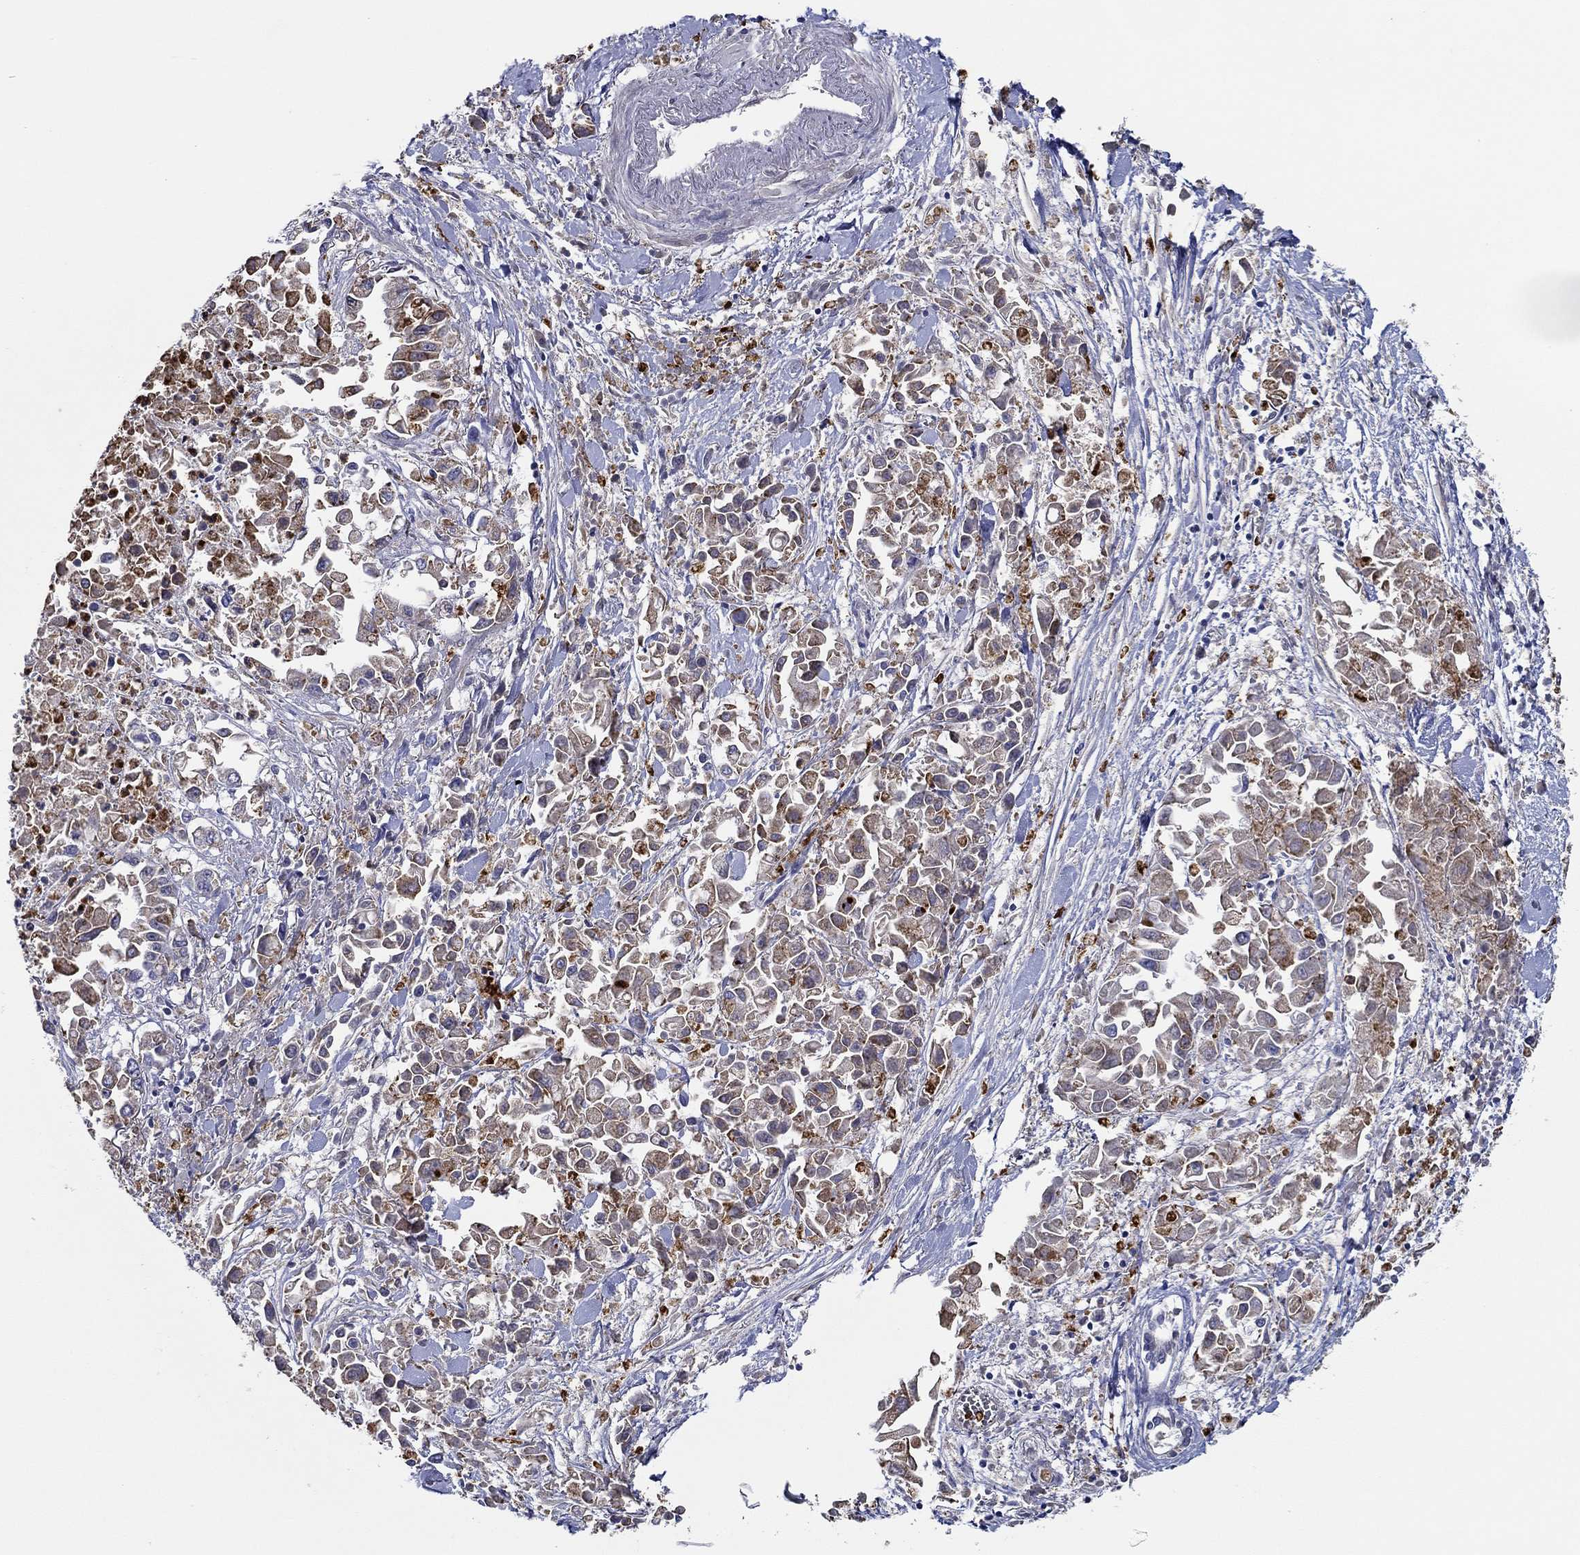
{"staining": {"intensity": "moderate", "quantity": "<25%", "location": "cytoplasmic/membranous"}, "tissue": "pancreatic cancer", "cell_type": "Tumor cells", "image_type": "cancer", "snomed": [{"axis": "morphology", "description": "Adenocarcinoma, NOS"}, {"axis": "topography", "description": "Pancreas"}], "caption": "Brown immunohistochemical staining in human adenocarcinoma (pancreatic) reveals moderate cytoplasmic/membranous positivity in approximately <25% of tumor cells. Using DAB (3,3'-diaminobenzidine) (brown) and hematoxylin (blue) stains, captured at high magnification using brightfield microscopy.", "gene": "CHIT1", "patient": {"sex": "female", "age": 83}}